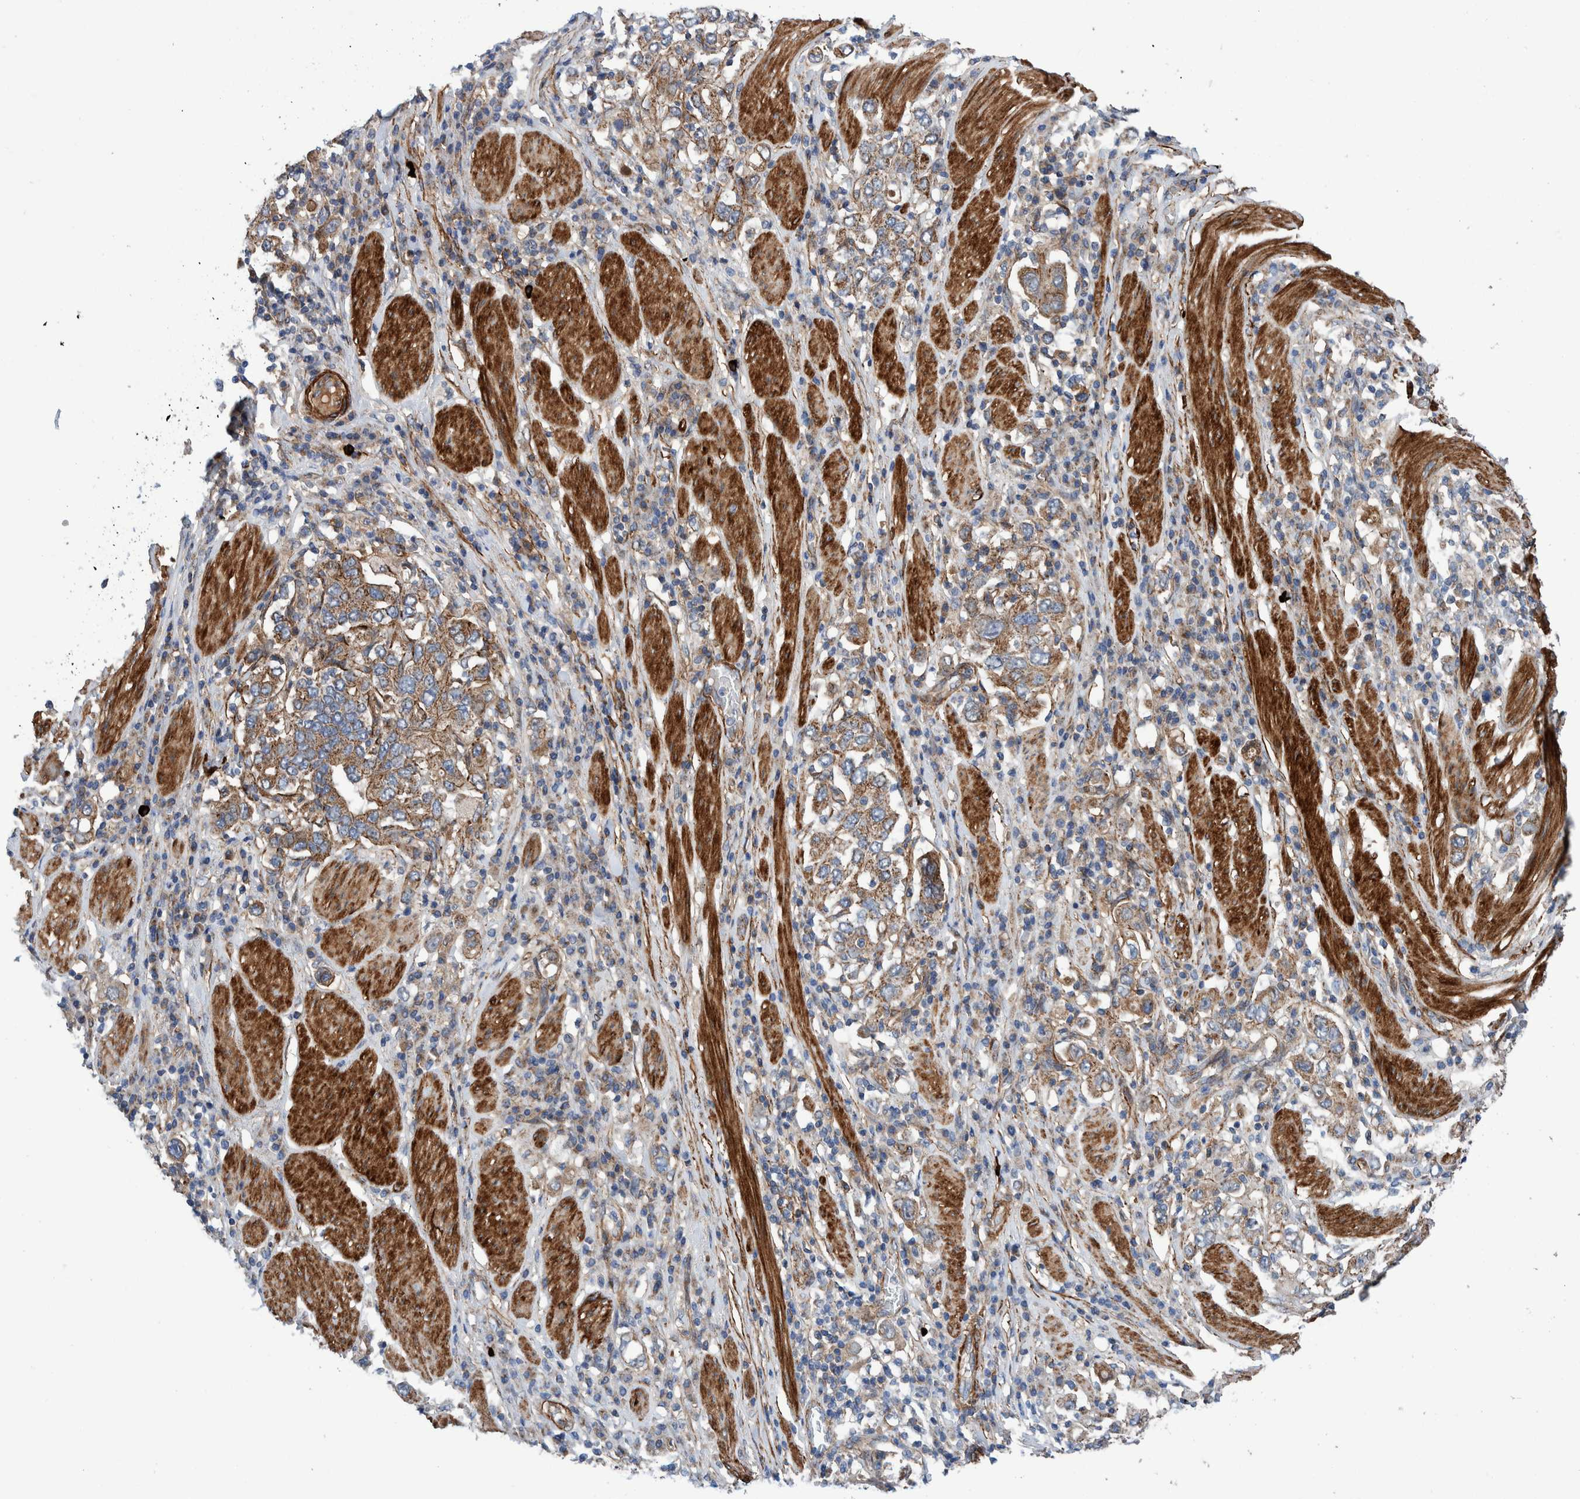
{"staining": {"intensity": "weak", "quantity": "25%-75%", "location": "cytoplasmic/membranous"}, "tissue": "stomach cancer", "cell_type": "Tumor cells", "image_type": "cancer", "snomed": [{"axis": "morphology", "description": "Adenocarcinoma, NOS"}, {"axis": "topography", "description": "Stomach, upper"}], "caption": "Protein expression analysis of human stomach cancer reveals weak cytoplasmic/membranous staining in about 25%-75% of tumor cells.", "gene": "SLC25A10", "patient": {"sex": "male", "age": 62}}